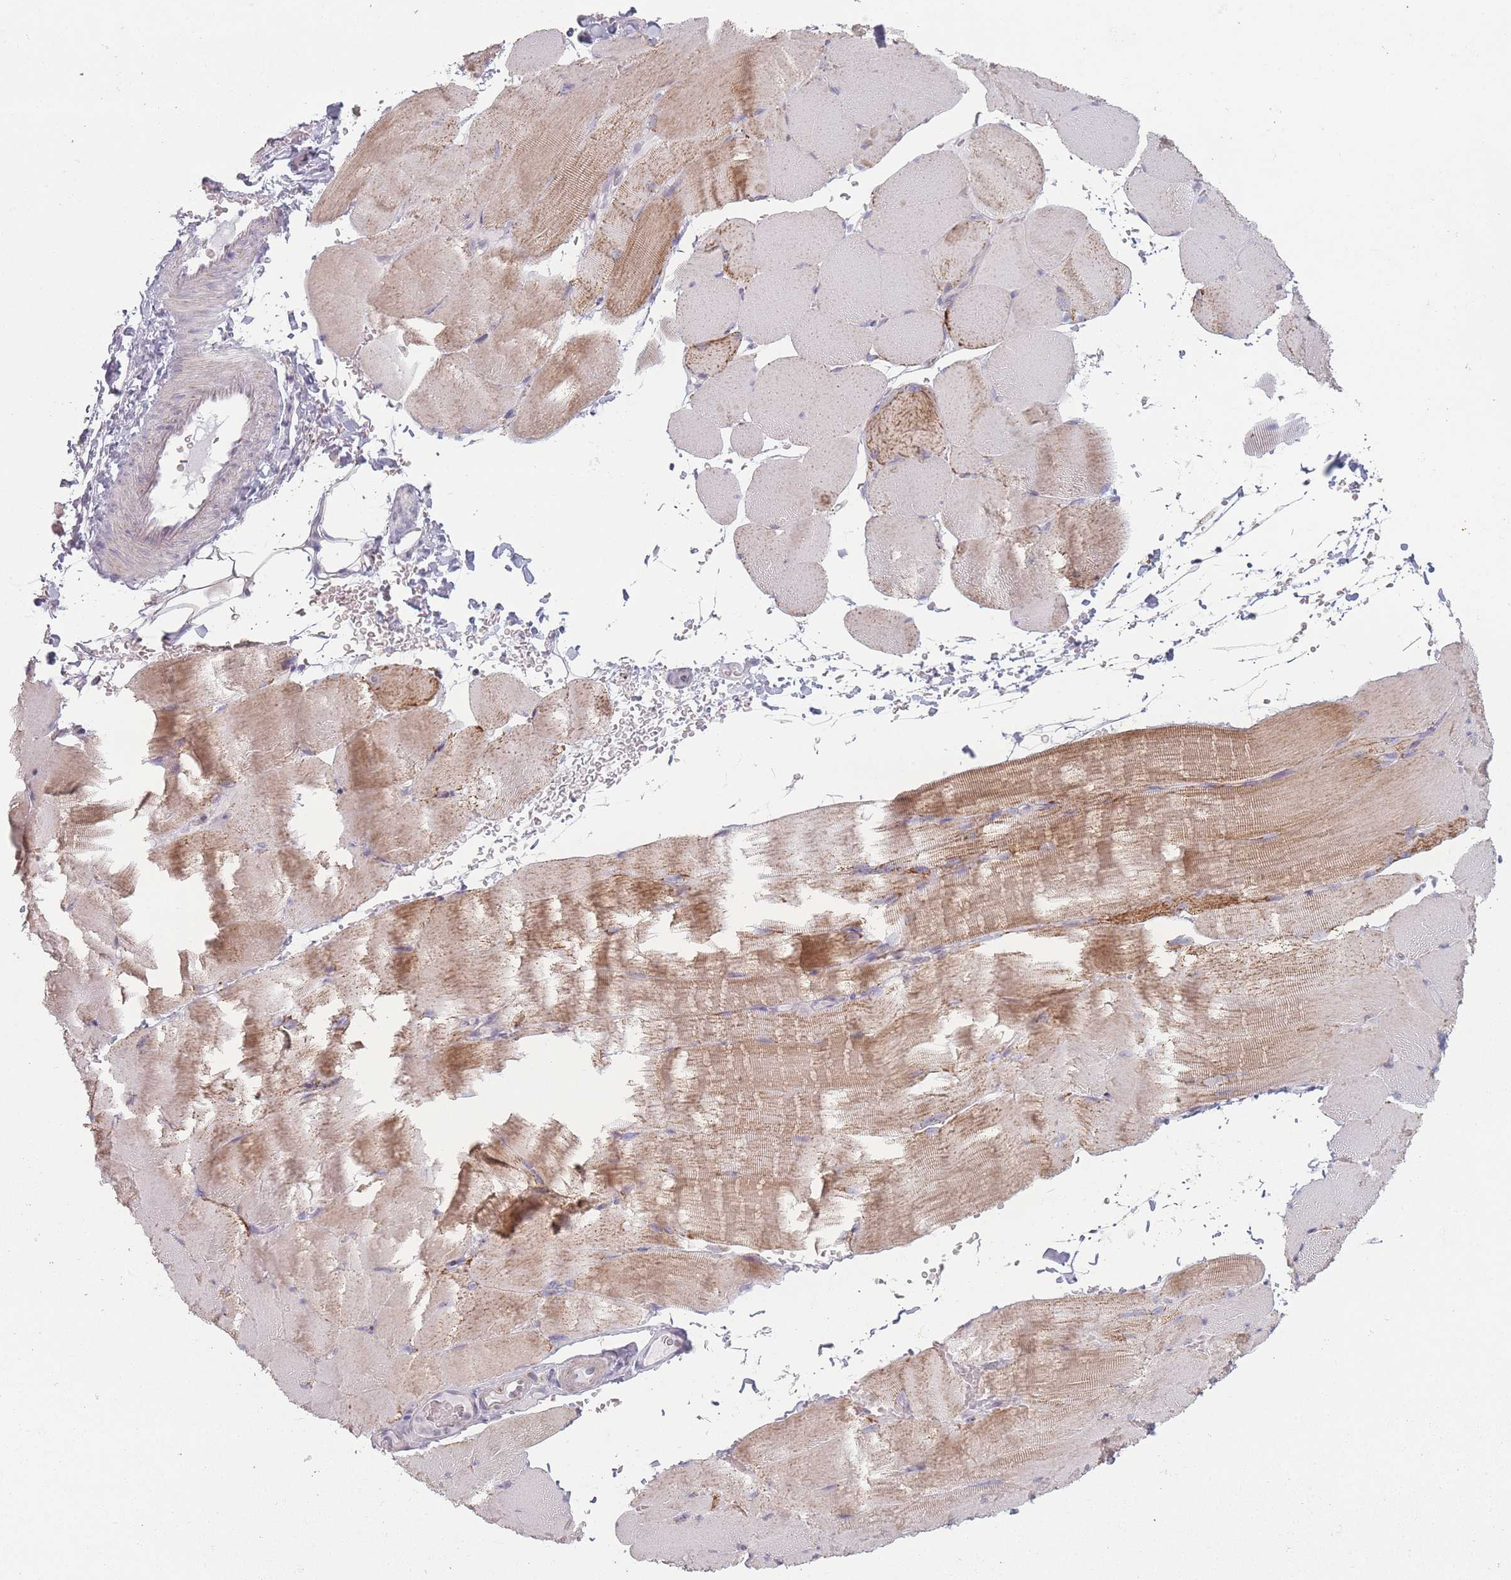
{"staining": {"intensity": "moderate", "quantity": "<25%", "location": "cytoplasmic/membranous"}, "tissue": "skeletal muscle", "cell_type": "Myocytes", "image_type": "normal", "snomed": [{"axis": "morphology", "description": "Normal tissue, NOS"}, {"axis": "topography", "description": "Skeletal muscle"}, {"axis": "topography", "description": "Parathyroid gland"}], "caption": "Skeletal muscle stained with a protein marker reveals moderate staining in myocytes.", "gene": "DCHS1", "patient": {"sex": "female", "age": 37}}